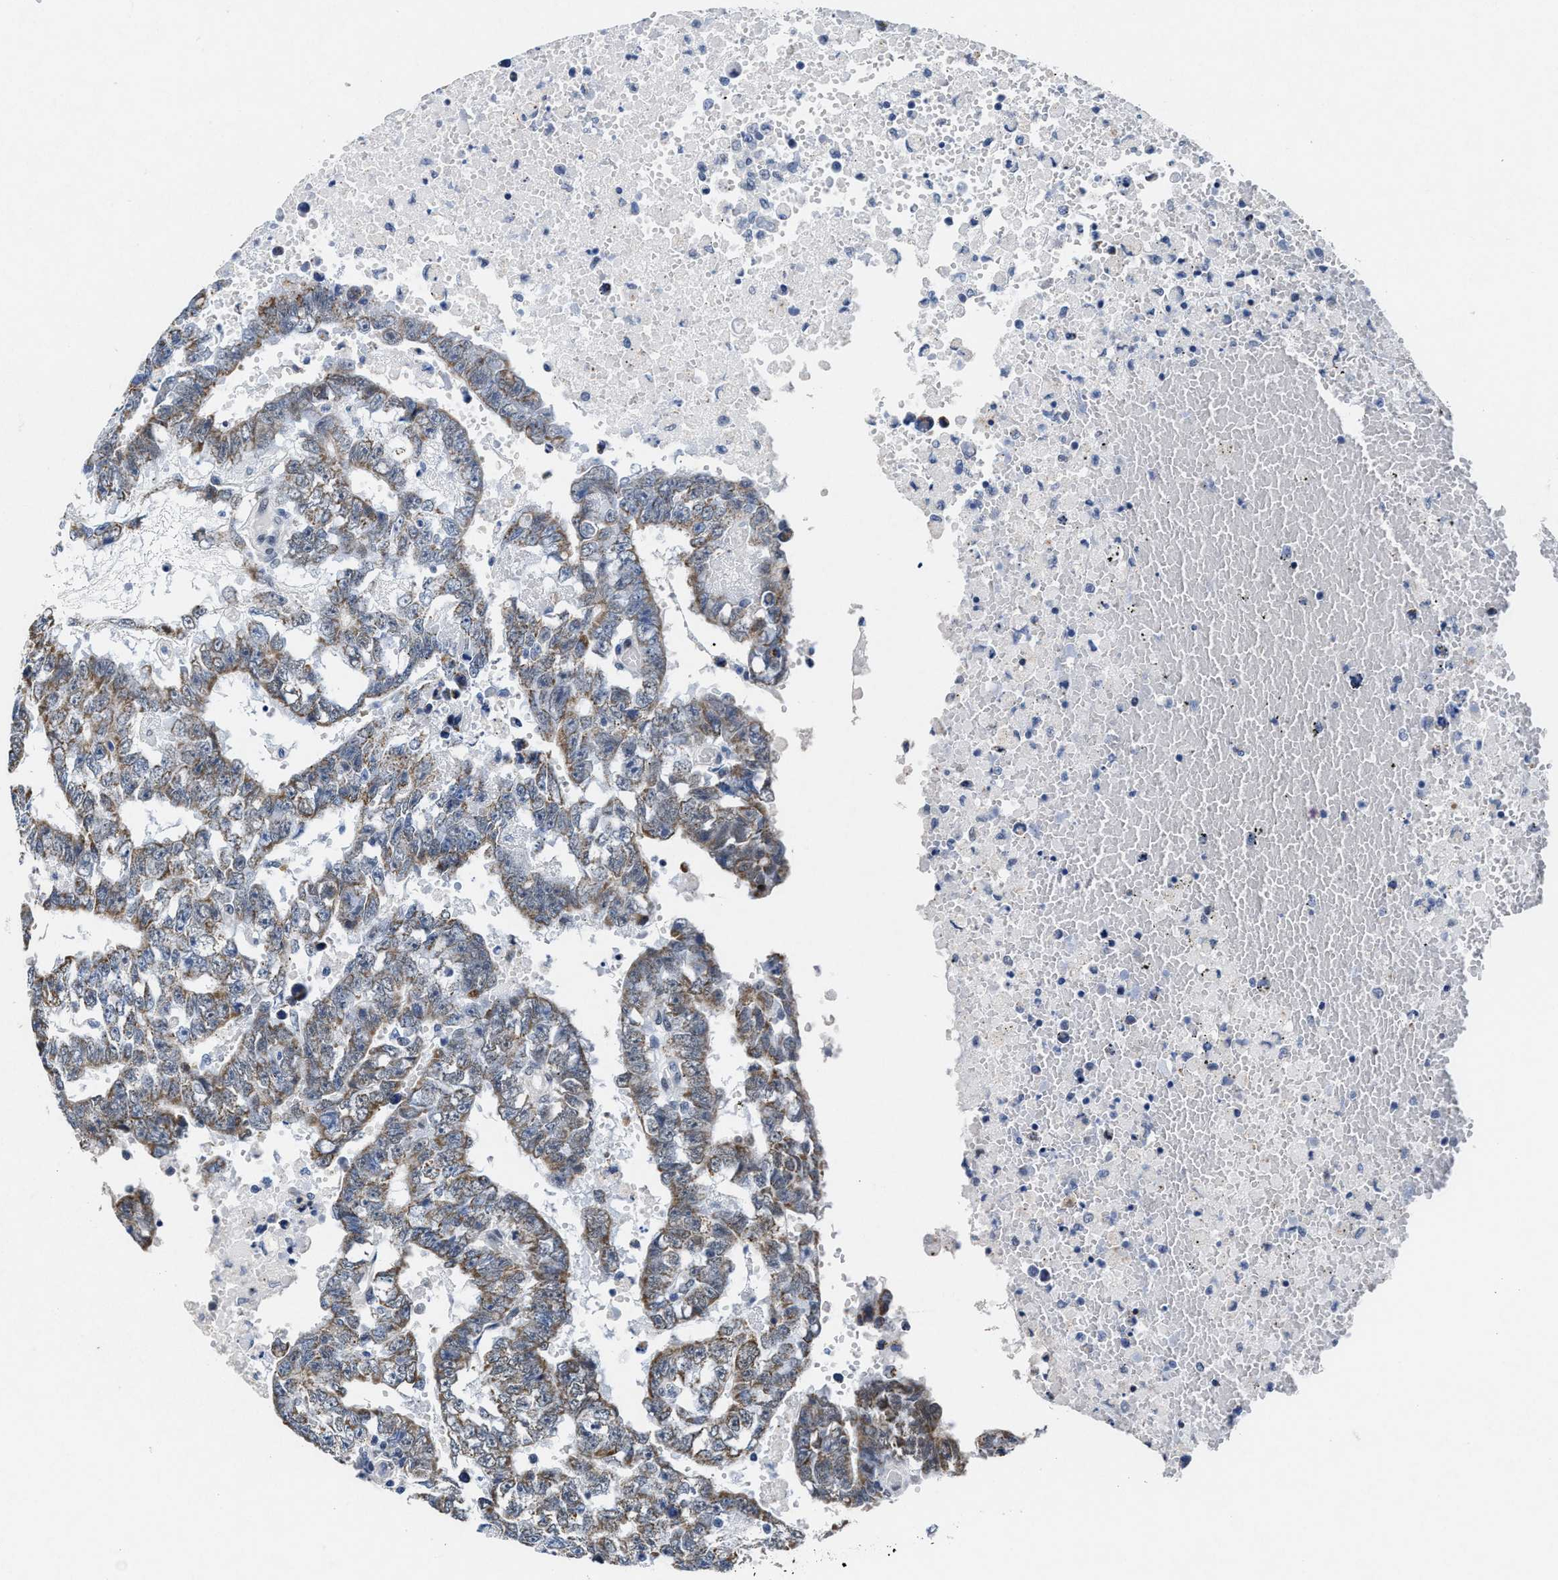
{"staining": {"intensity": "moderate", "quantity": ">75%", "location": "cytoplasmic/membranous"}, "tissue": "testis cancer", "cell_type": "Tumor cells", "image_type": "cancer", "snomed": [{"axis": "morphology", "description": "Carcinoma, Embryonal, NOS"}, {"axis": "topography", "description": "Testis"}], "caption": "Approximately >75% of tumor cells in embryonal carcinoma (testis) reveal moderate cytoplasmic/membranous protein staining as visualized by brown immunohistochemical staining.", "gene": "ID3", "patient": {"sex": "male", "age": 25}}